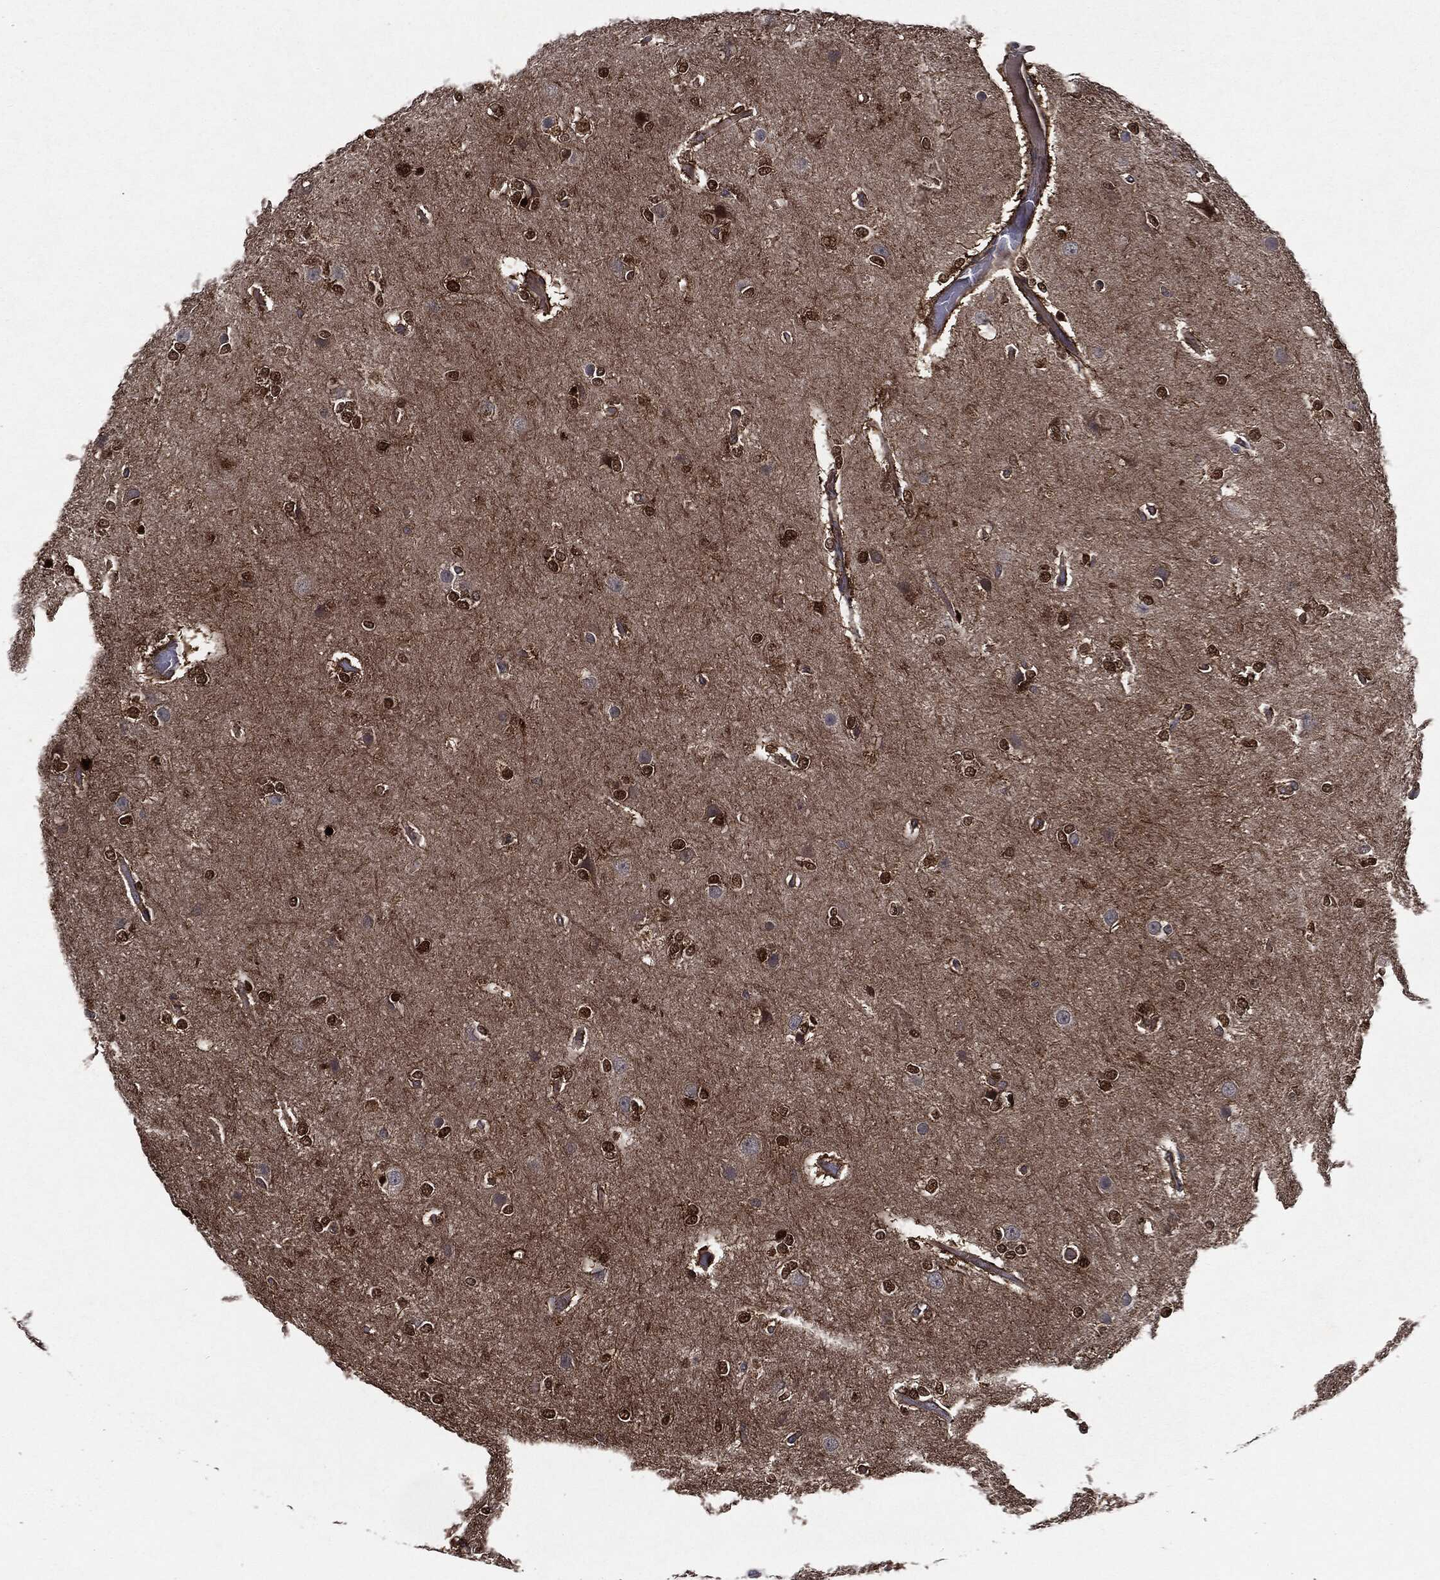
{"staining": {"intensity": "strong", "quantity": "<25%", "location": "nuclear"}, "tissue": "glioma", "cell_type": "Tumor cells", "image_type": "cancer", "snomed": [{"axis": "morphology", "description": "Glioma, malignant, High grade"}, {"axis": "topography", "description": "Brain"}], "caption": "Immunohistochemistry (IHC) micrograph of neoplastic tissue: human malignant glioma (high-grade) stained using IHC displays medium levels of strong protein expression localized specifically in the nuclear of tumor cells, appearing as a nuclear brown color.", "gene": "PLOD3", "patient": {"sex": "female", "age": 61}}